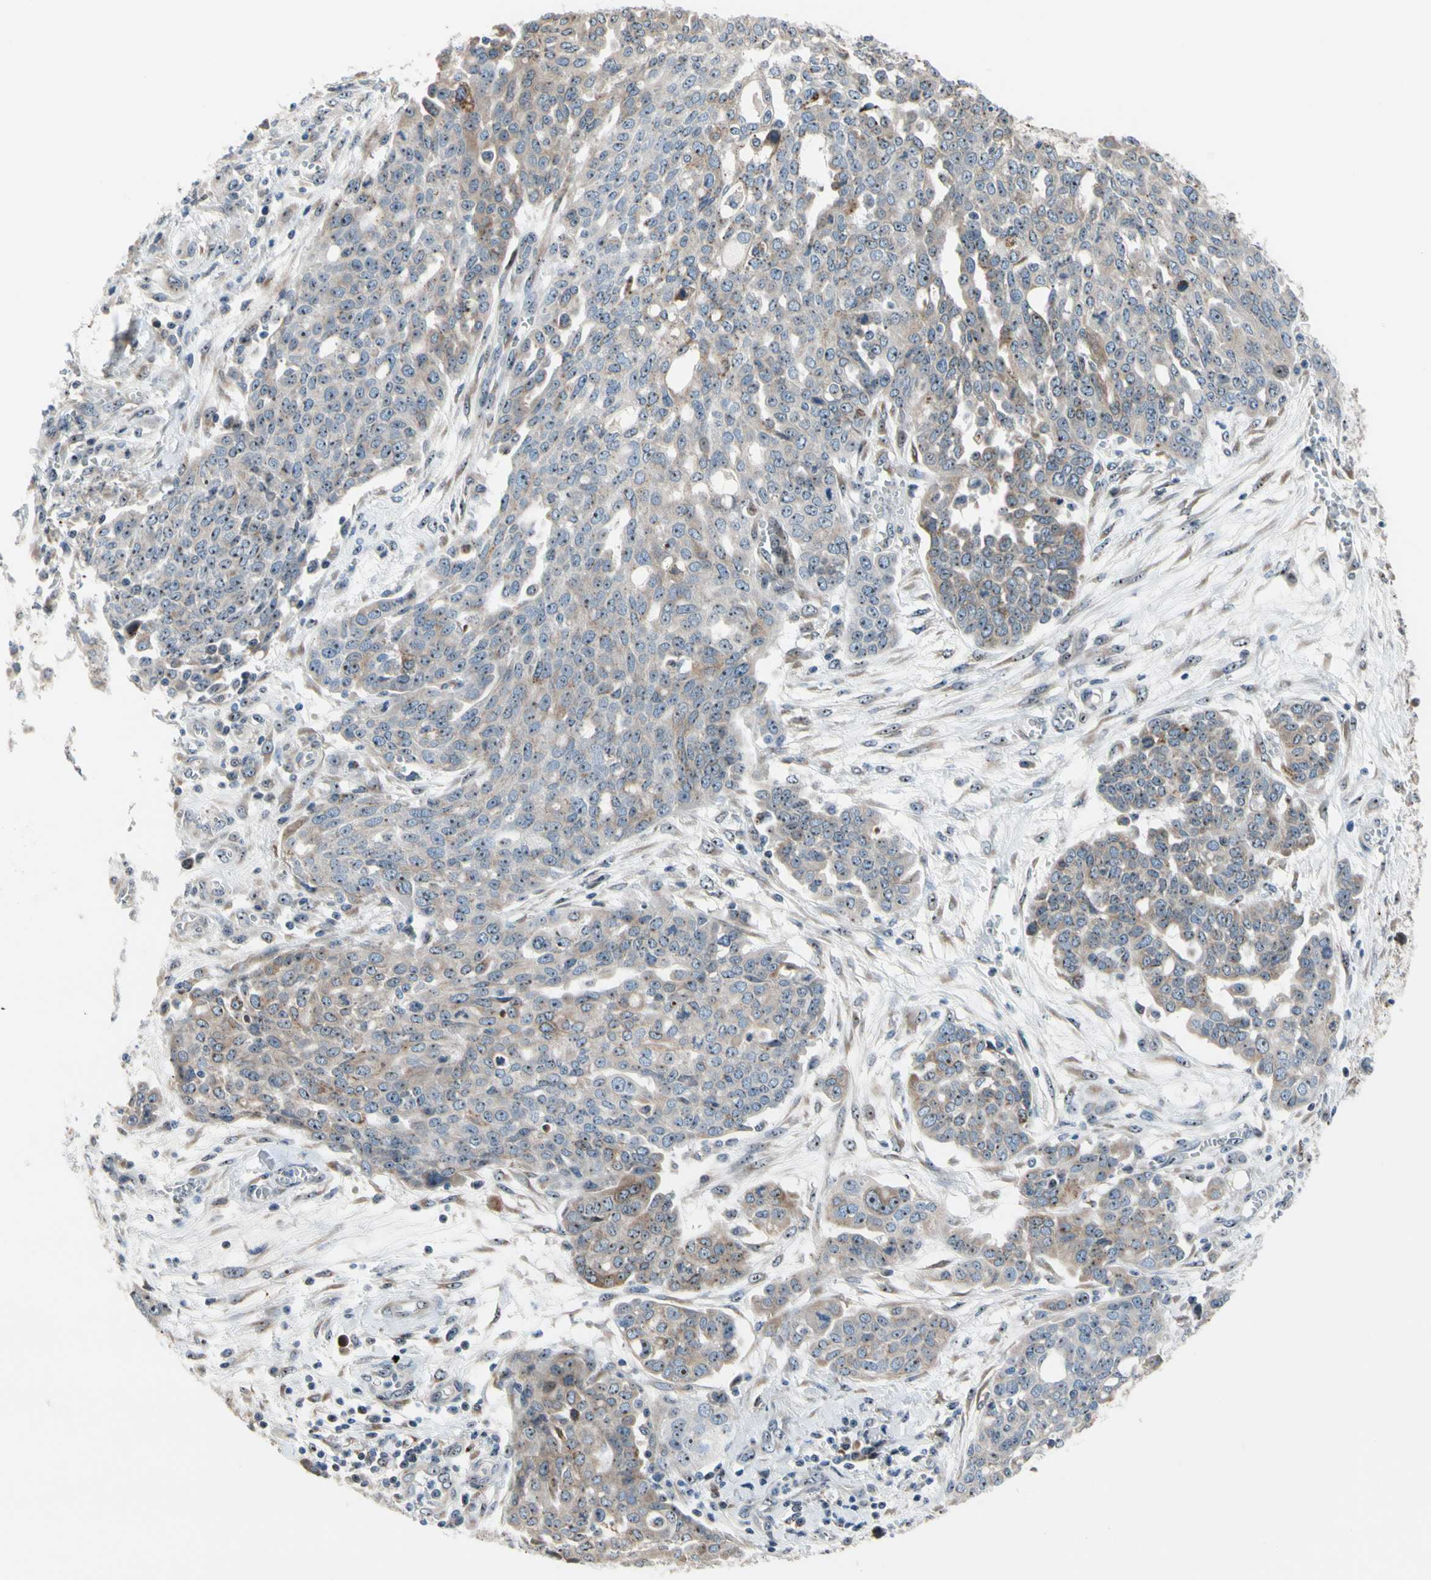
{"staining": {"intensity": "weak", "quantity": ">75%", "location": "cytoplasmic/membranous"}, "tissue": "ovarian cancer", "cell_type": "Tumor cells", "image_type": "cancer", "snomed": [{"axis": "morphology", "description": "Cystadenocarcinoma, serous, NOS"}, {"axis": "topography", "description": "Soft tissue"}, {"axis": "topography", "description": "Ovary"}], "caption": "IHC histopathology image of neoplastic tissue: human serous cystadenocarcinoma (ovarian) stained using immunohistochemistry exhibits low levels of weak protein expression localized specifically in the cytoplasmic/membranous of tumor cells, appearing as a cytoplasmic/membranous brown color.", "gene": "TMED7", "patient": {"sex": "female", "age": 57}}